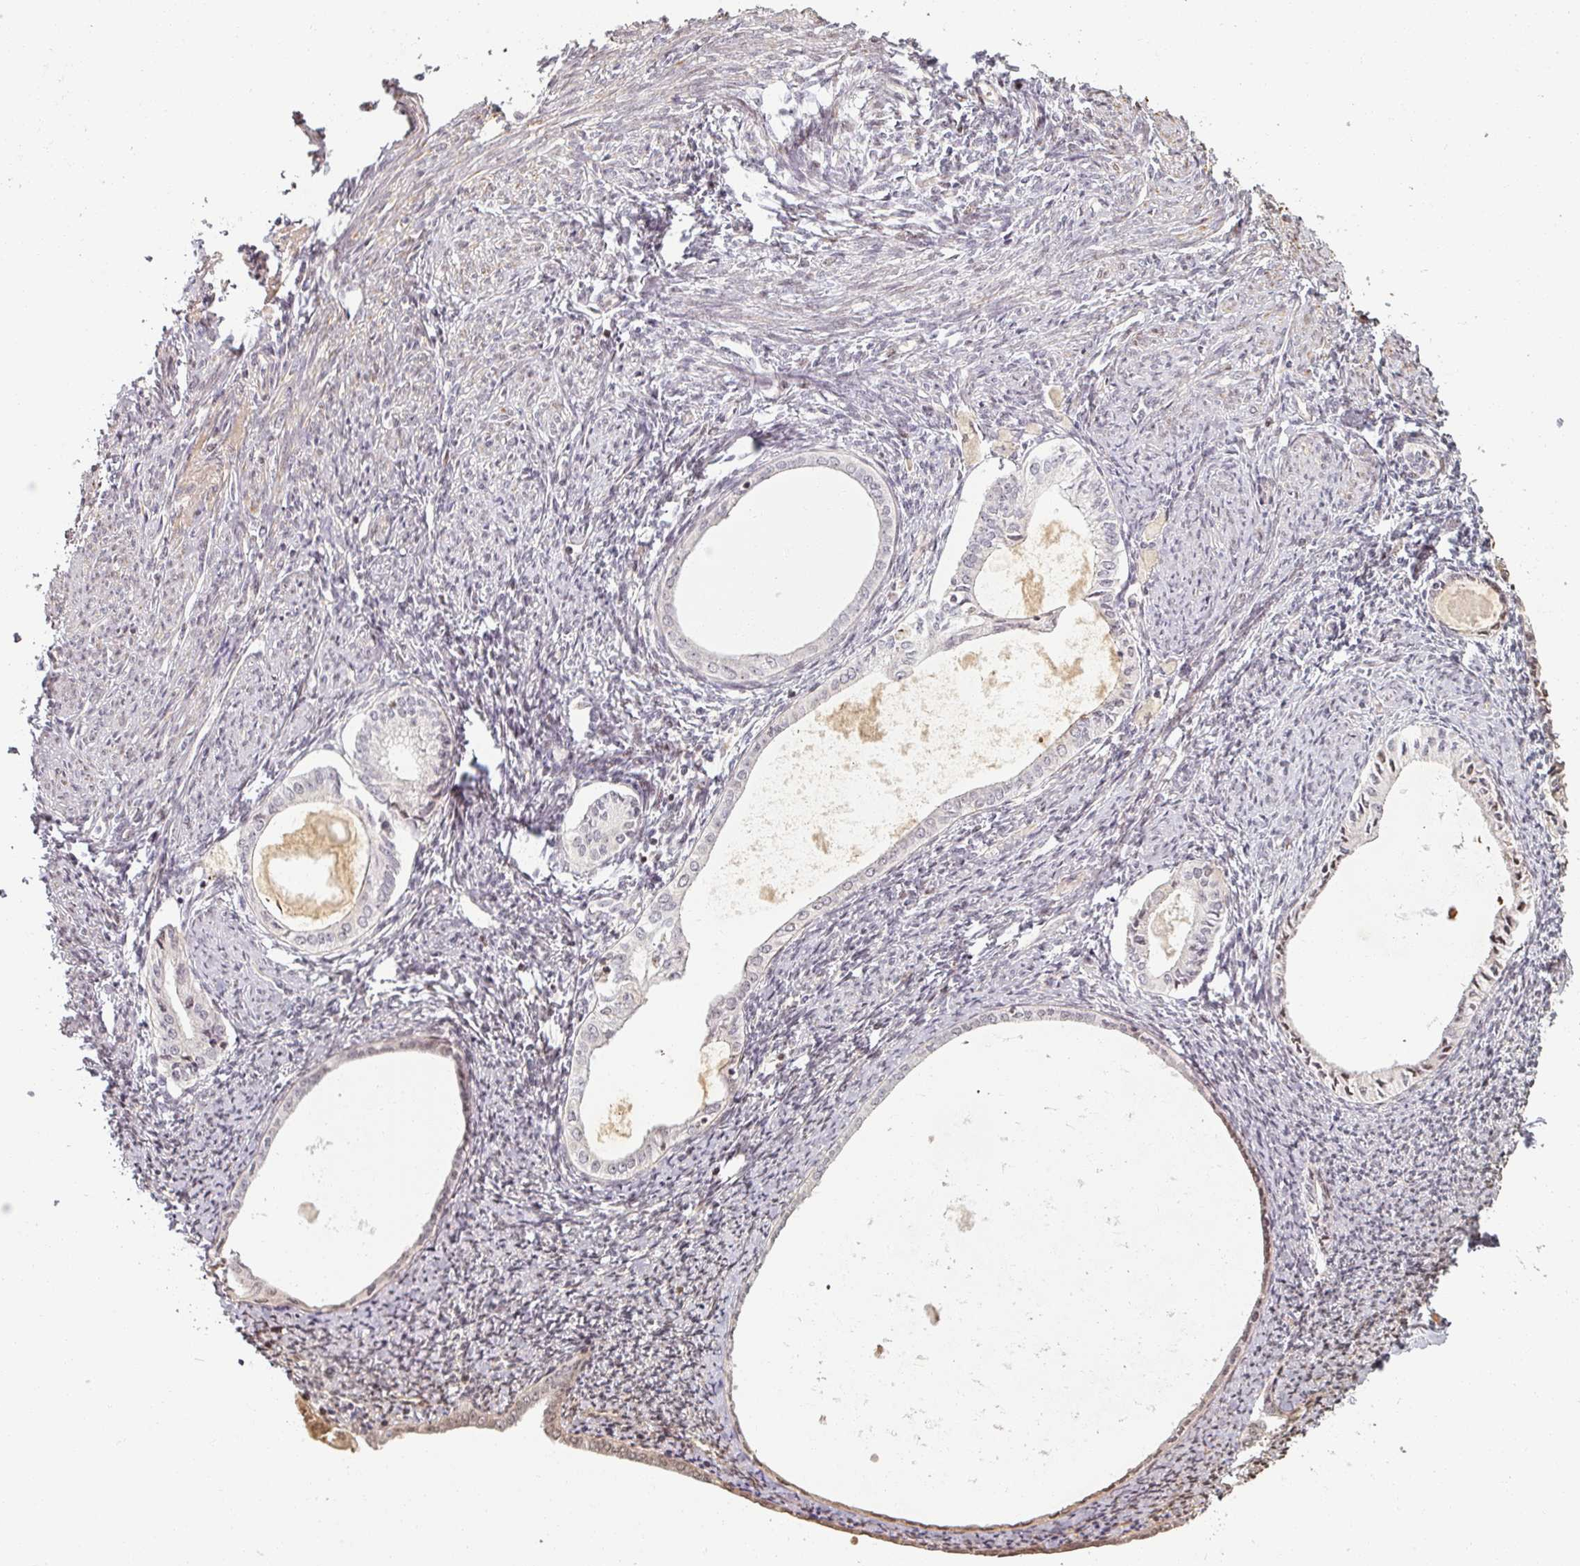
{"staining": {"intensity": "negative", "quantity": "none", "location": "none"}, "tissue": "endometrium", "cell_type": "Cells in endometrial stroma", "image_type": "normal", "snomed": [{"axis": "morphology", "description": "Normal tissue, NOS"}, {"axis": "topography", "description": "Endometrium"}], "caption": "High power microscopy histopathology image of an immunohistochemistry micrograph of normal endometrium, revealing no significant staining in cells in endometrial stroma.", "gene": "MED19", "patient": {"sex": "female", "age": 63}}